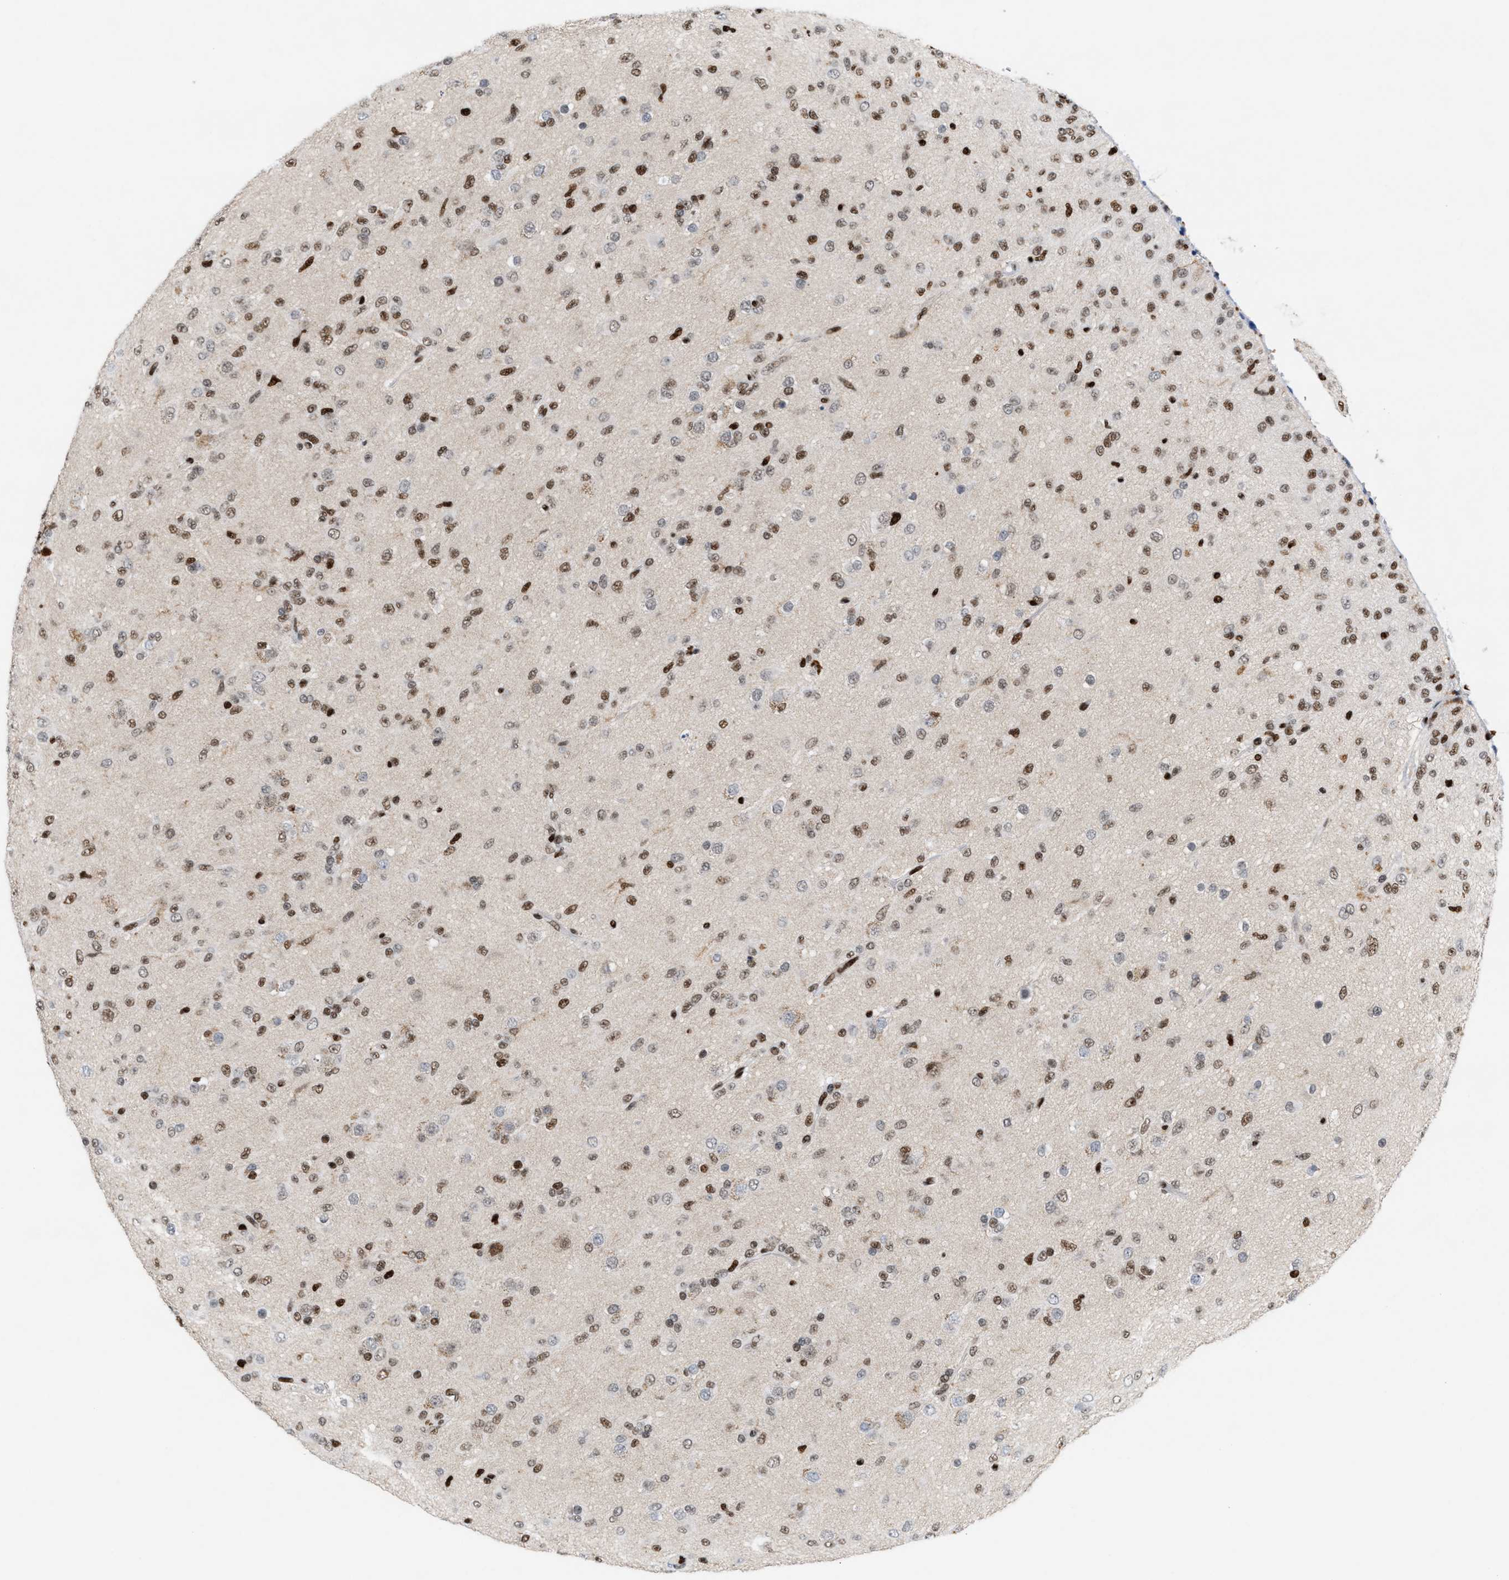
{"staining": {"intensity": "moderate", "quantity": ">75%", "location": "nuclear"}, "tissue": "glioma", "cell_type": "Tumor cells", "image_type": "cancer", "snomed": [{"axis": "morphology", "description": "Glioma, malignant, Low grade"}, {"axis": "topography", "description": "Brain"}], "caption": "About >75% of tumor cells in malignant low-grade glioma reveal moderate nuclear protein expression as visualized by brown immunohistochemical staining.", "gene": "RNASEK-C17orf49", "patient": {"sex": "male", "age": 65}}